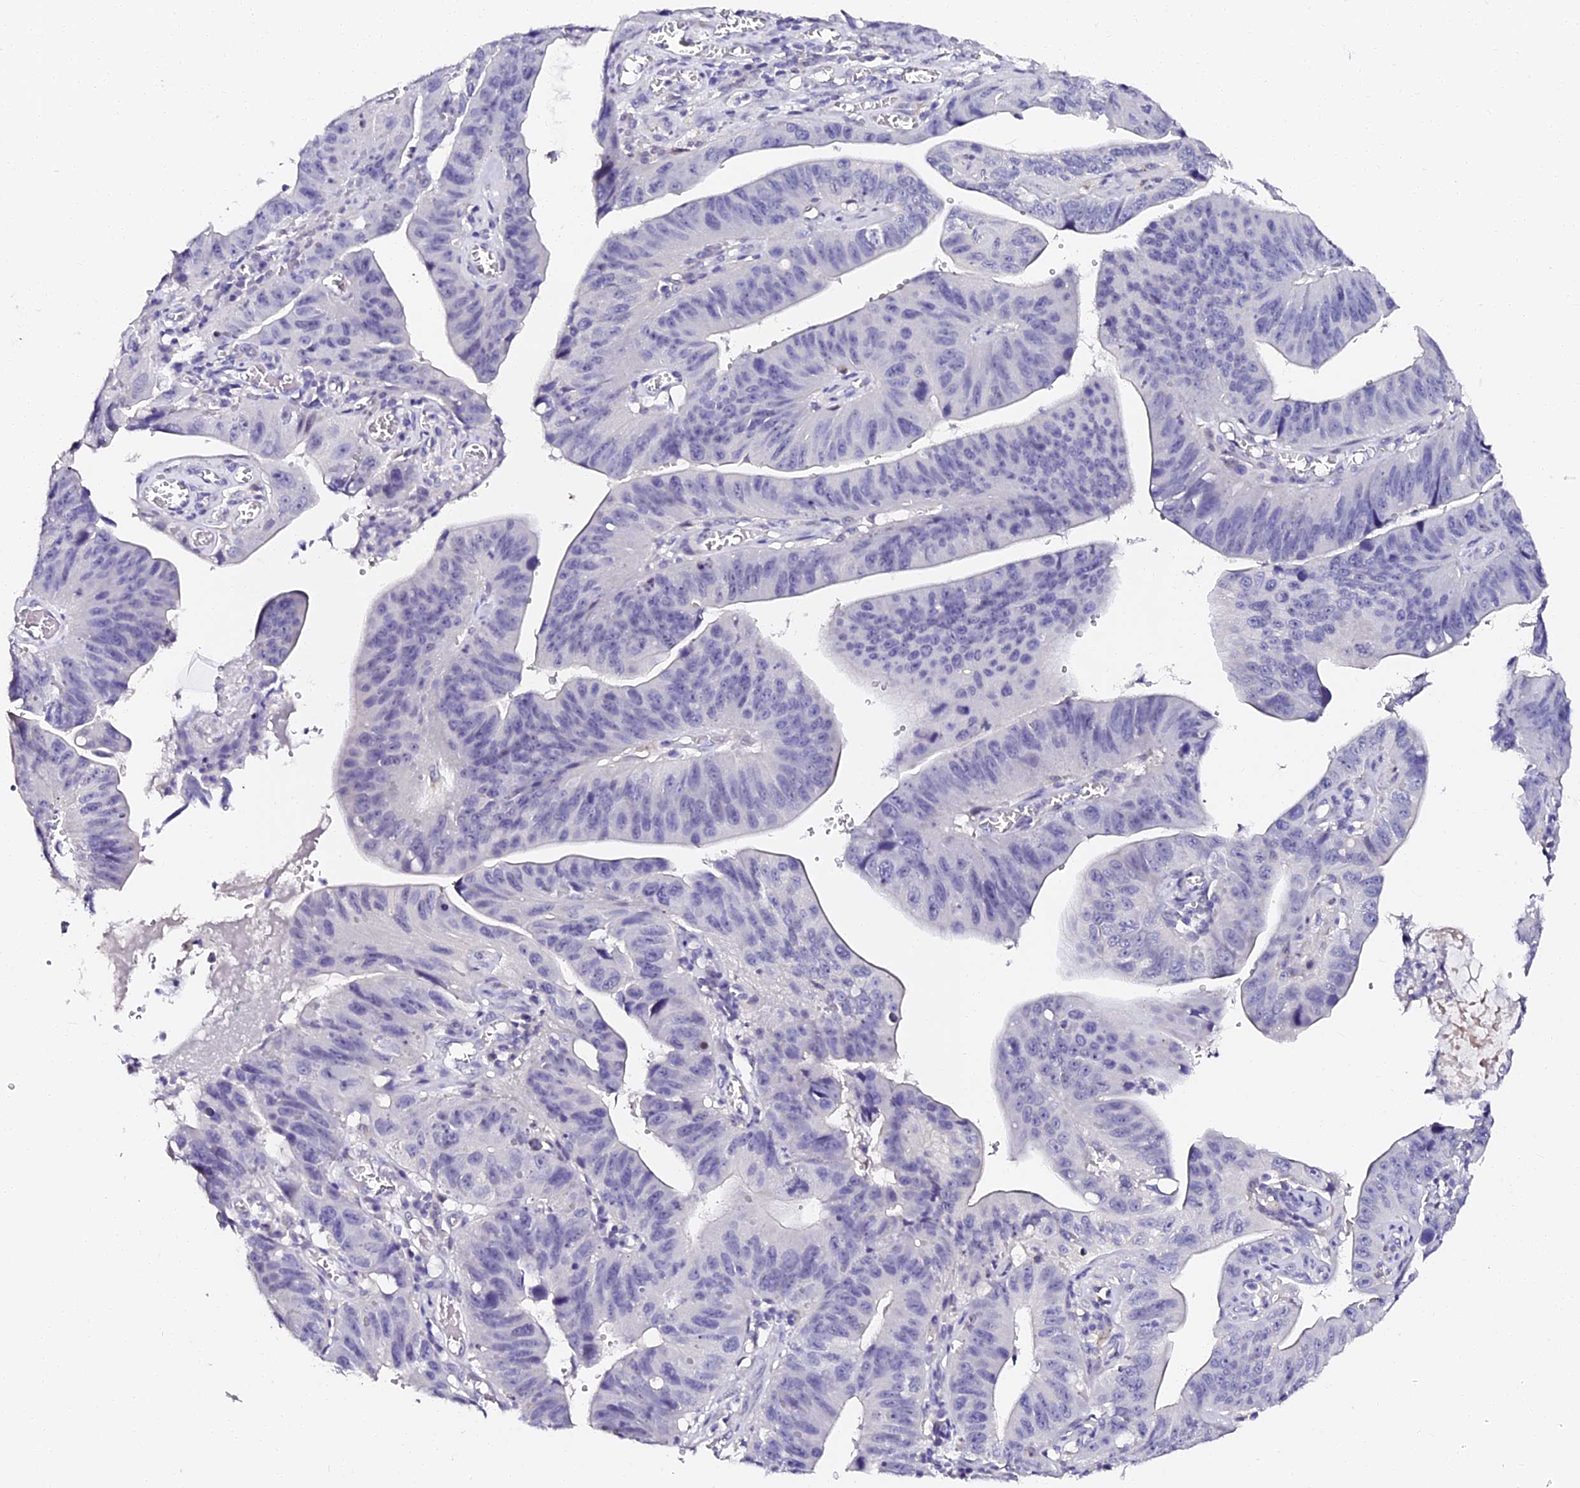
{"staining": {"intensity": "negative", "quantity": "none", "location": "none"}, "tissue": "stomach cancer", "cell_type": "Tumor cells", "image_type": "cancer", "snomed": [{"axis": "morphology", "description": "Adenocarcinoma, NOS"}, {"axis": "topography", "description": "Stomach"}], "caption": "The IHC image has no significant positivity in tumor cells of stomach adenocarcinoma tissue.", "gene": "VPS33B", "patient": {"sex": "male", "age": 59}}